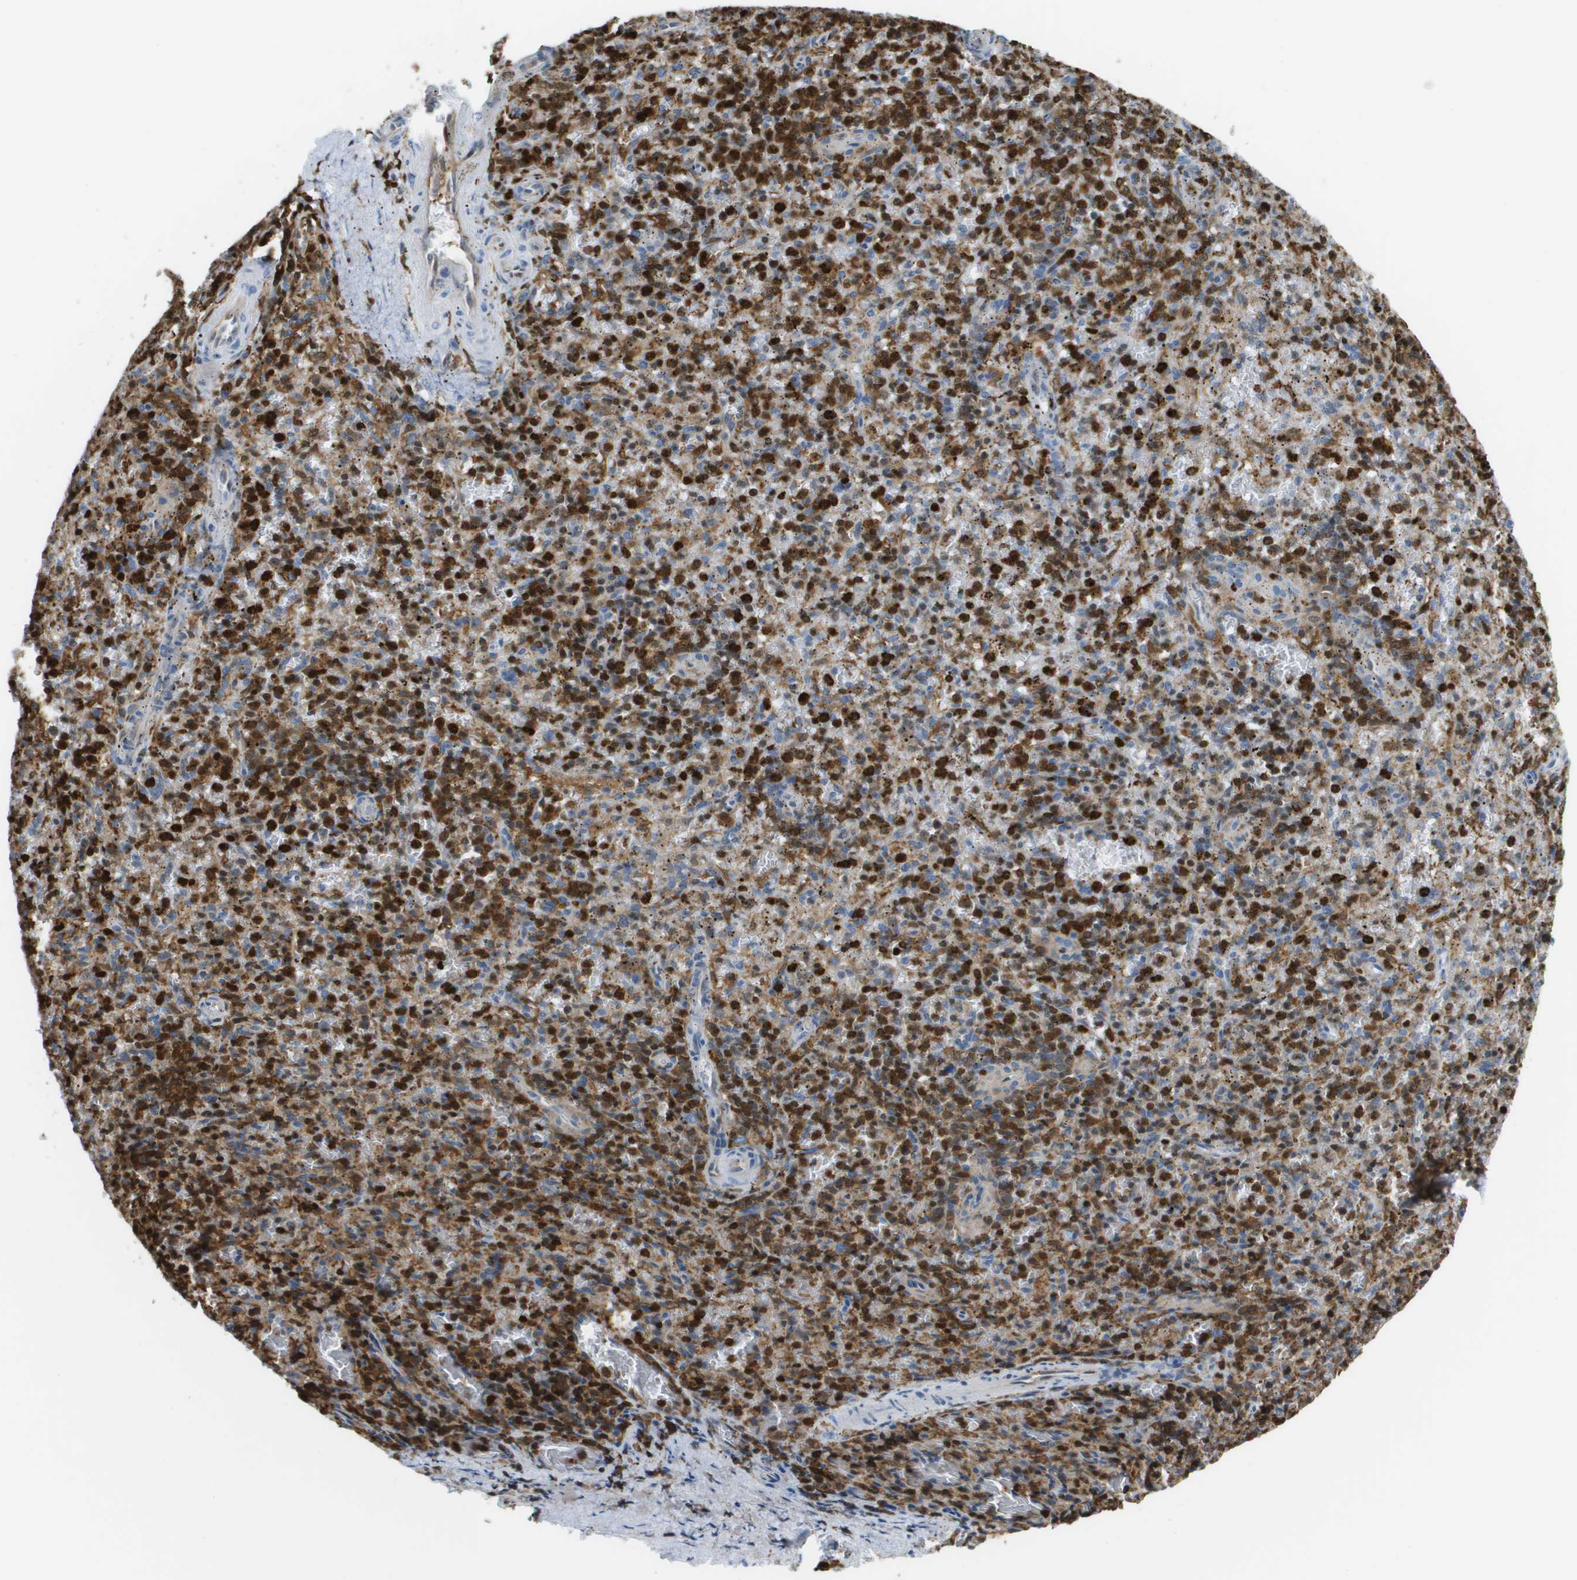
{"staining": {"intensity": "strong", "quantity": "25%-75%", "location": "cytoplasmic/membranous"}, "tissue": "spleen", "cell_type": "Cells in red pulp", "image_type": "normal", "snomed": [{"axis": "morphology", "description": "Normal tissue, NOS"}, {"axis": "topography", "description": "Spleen"}], "caption": "Immunohistochemistry (IHC) photomicrograph of normal spleen: spleen stained using IHC shows high levels of strong protein expression localized specifically in the cytoplasmic/membranous of cells in red pulp, appearing as a cytoplasmic/membranous brown color.", "gene": "DOCK5", "patient": {"sex": "male", "age": 72}}